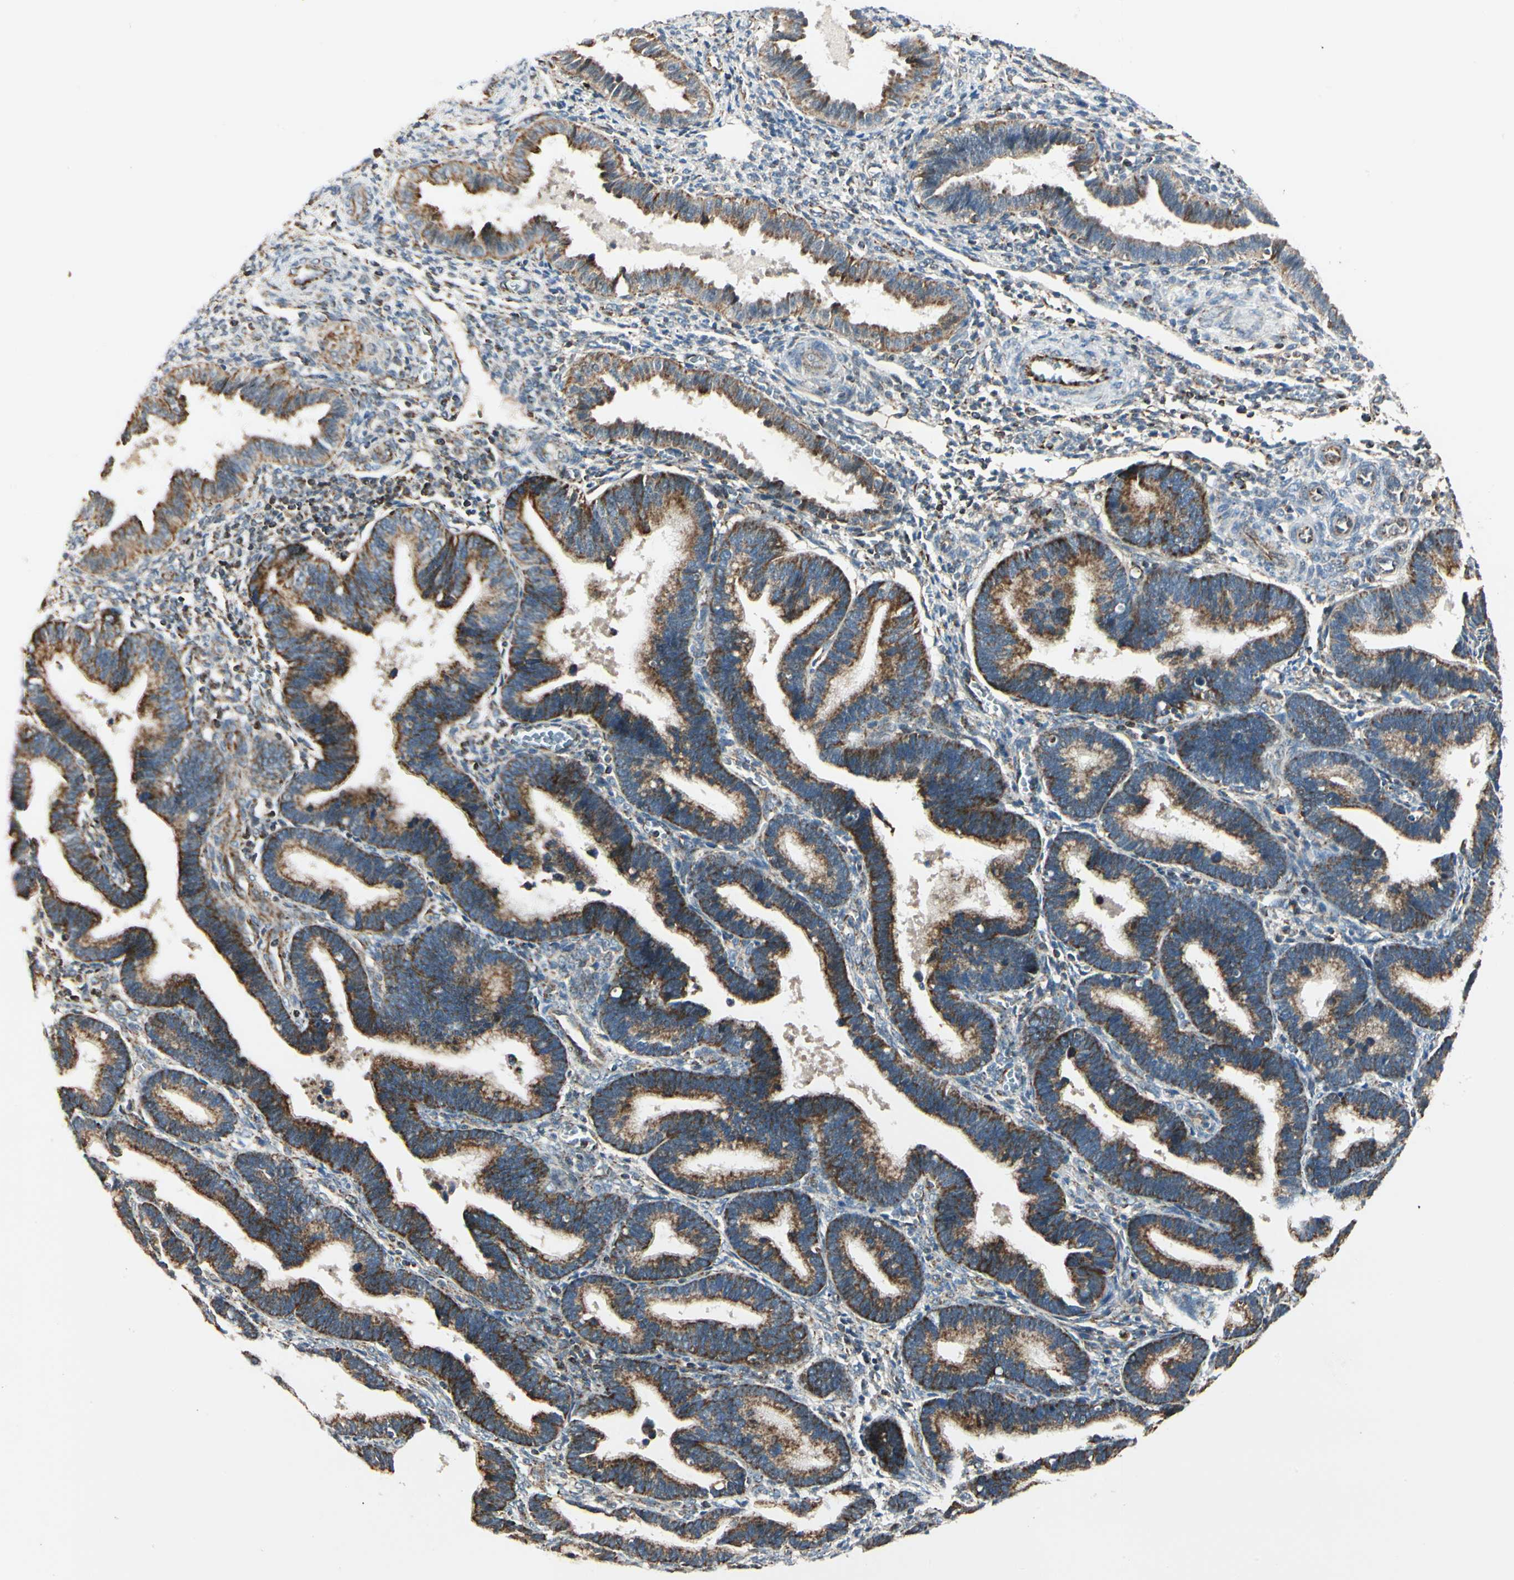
{"staining": {"intensity": "moderate", "quantity": "25%-75%", "location": "cytoplasmic/membranous"}, "tissue": "endometrium", "cell_type": "Cells in endometrial stroma", "image_type": "normal", "snomed": [{"axis": "morphology", "description": "Normal tissue, NOS"}, {"axis": "topography", "description": "Endometrium"}], "caption": "Approximately 25%-75% of cells in endometrial stroma in benign endometrium display moderate cytoplasmic/membranous protein staining as visualized by brown immunohistochemical staining.", "gene": "ANKS6", "patient": {"sex": "female", "age": 36}}